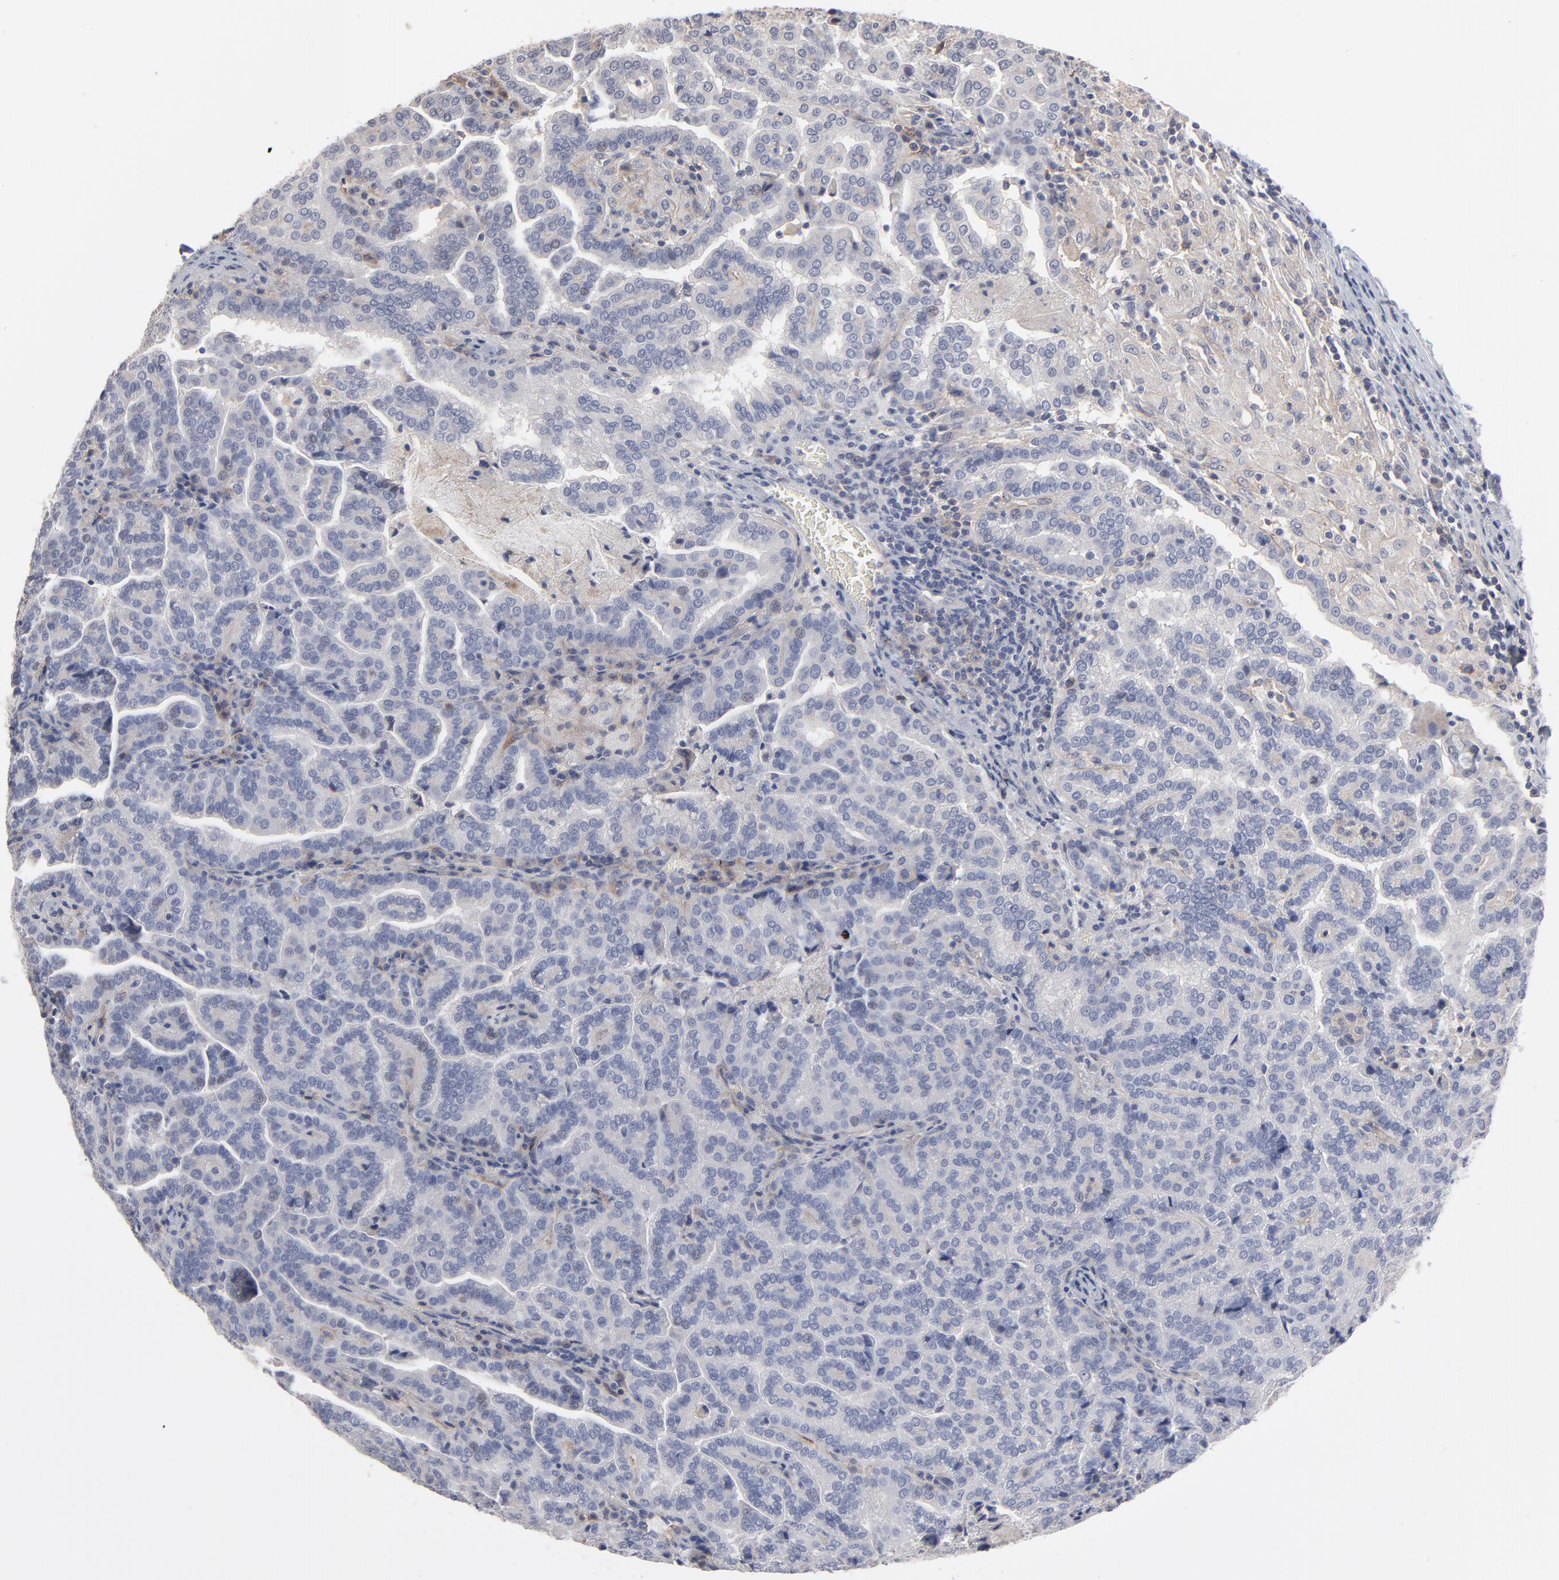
{"staining": {"intensity": "weak", "quantity": "<25%", "location": "cytoplasmic/membranous"}, "tissue": "renal cancer", "cell_type": "Tumor cells", "image_type": "cancer", "snomed": [{"axis": "morphology", "description": "Adenocarcinoma, NOS"}, {"axis": "topography", "description": "Kidney"}], "caption": "The micrograph exhibits no significant staining in tumor cells of renal cancer (adenocarcinoma). (IHC, brightfield microscopy, high magnification).", "gene": "SLC16A1", "patient": {"sex": "male", "age": 61}}